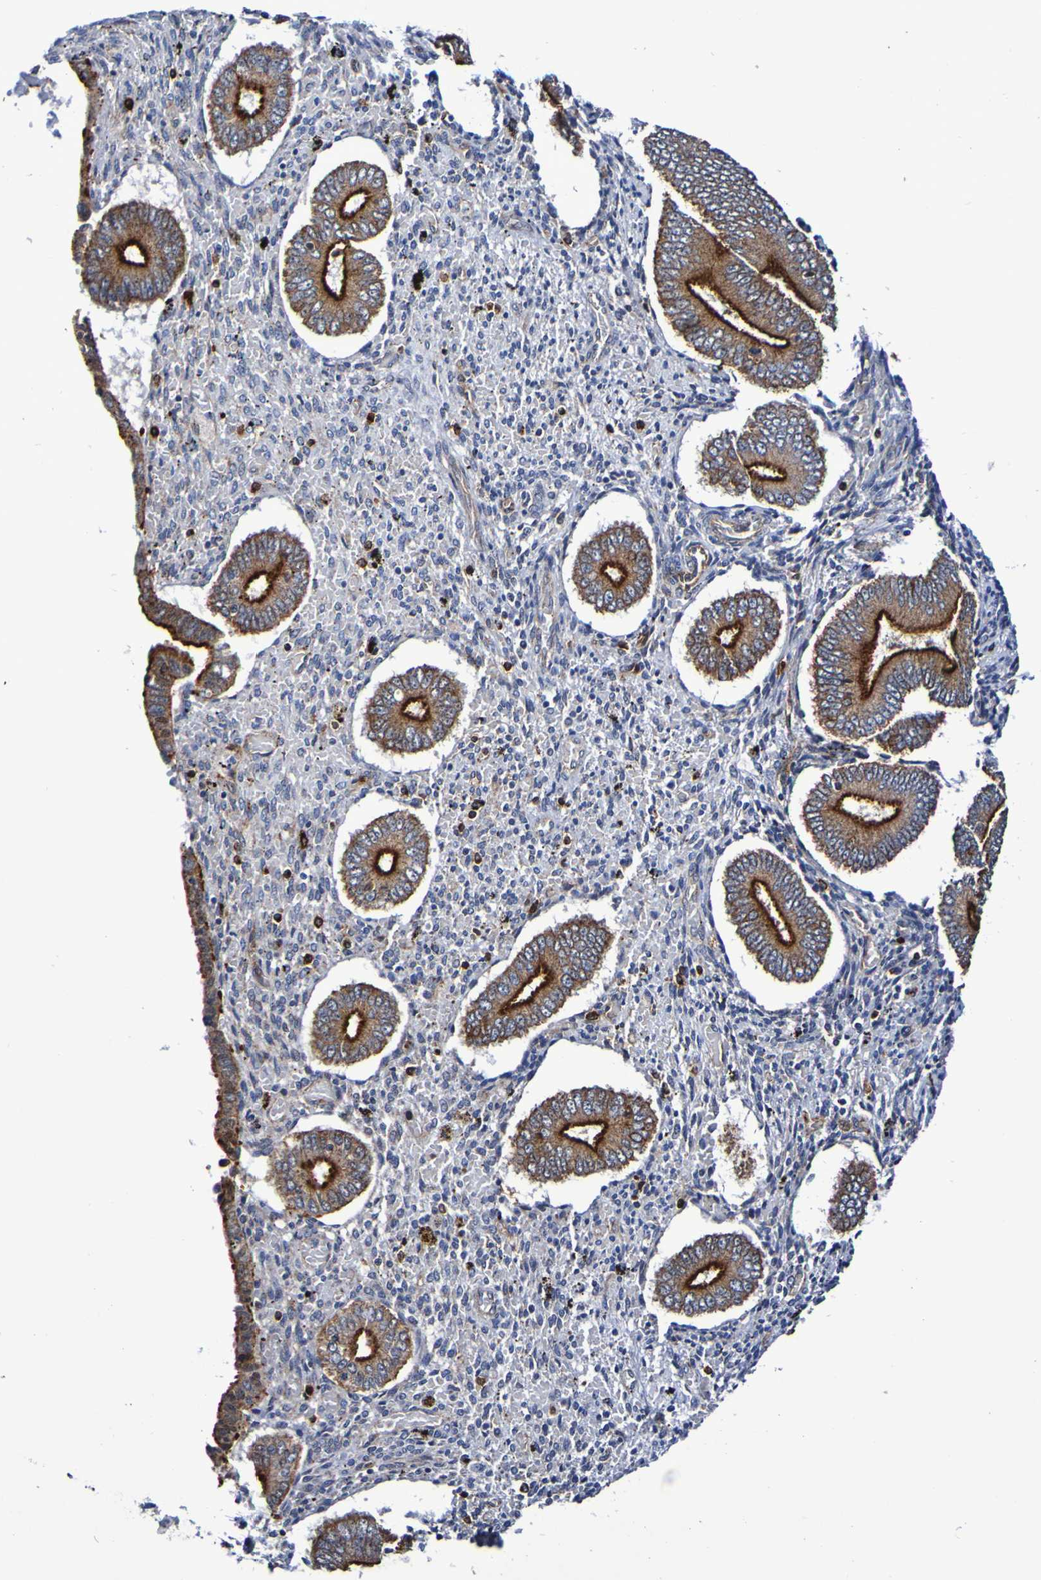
{"staining": {"intensity": "negative", "quantity": "none", "location": "none"}, "tissue": "endometrium", "cell_type": "Cells in endometrial stroma", "image_type": "normal", "snomed": [{"axis": "morphology", "description": "Normal tissue, NOS"}, {"axis": "topography", "description": "Endometrium"}], "caption": "The histopathology image exhibits no staining of cells in endometrial stroma in normal endometrium. (DAB (3,3'-diaminobenzidine) IHC with hematoxylin counter stain).", "gene": "GJB1", "patient": {"sex": "female", "age": 42}}